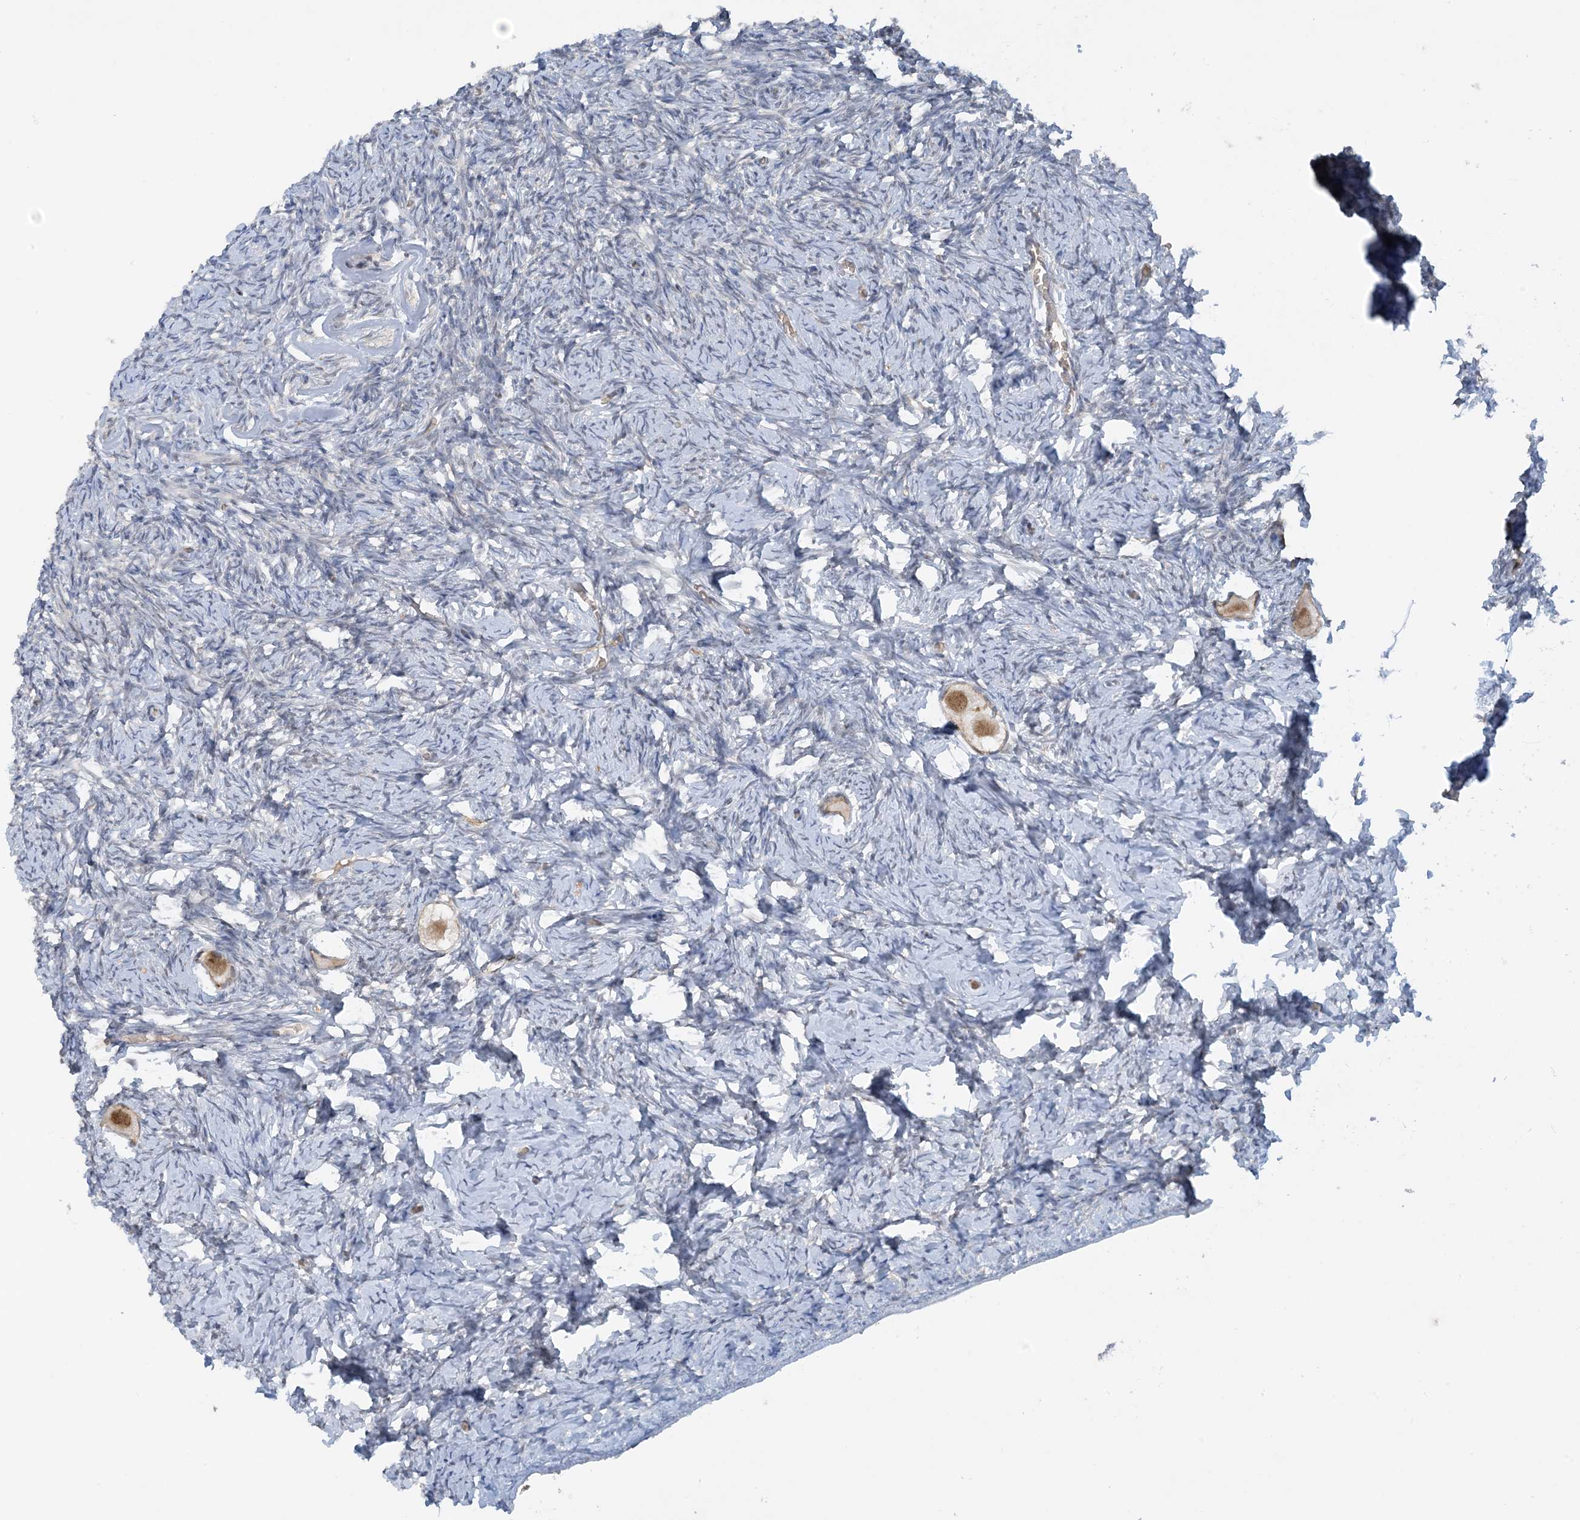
{"staining": {"intensity": "moderate", "quantity": ">75%", "location": "nuclear"}, "tissue": "ovary", "cell_type": "Follicle cells", "image_type": "normal", "snomed": [{"axis": "morphology", "description": "Normal tissue, NOS"}, {"axis": "topography", "description": "Ovary"}], "caption": "A high-resolution micrograph shows immunohistochemistry staining of unremarkable ovary, which displays moderate nuclear positivity in approximately >75% of follicle cells.", "gene": "UBE2E1", "patient": {"sex": "female", "age": 27}}